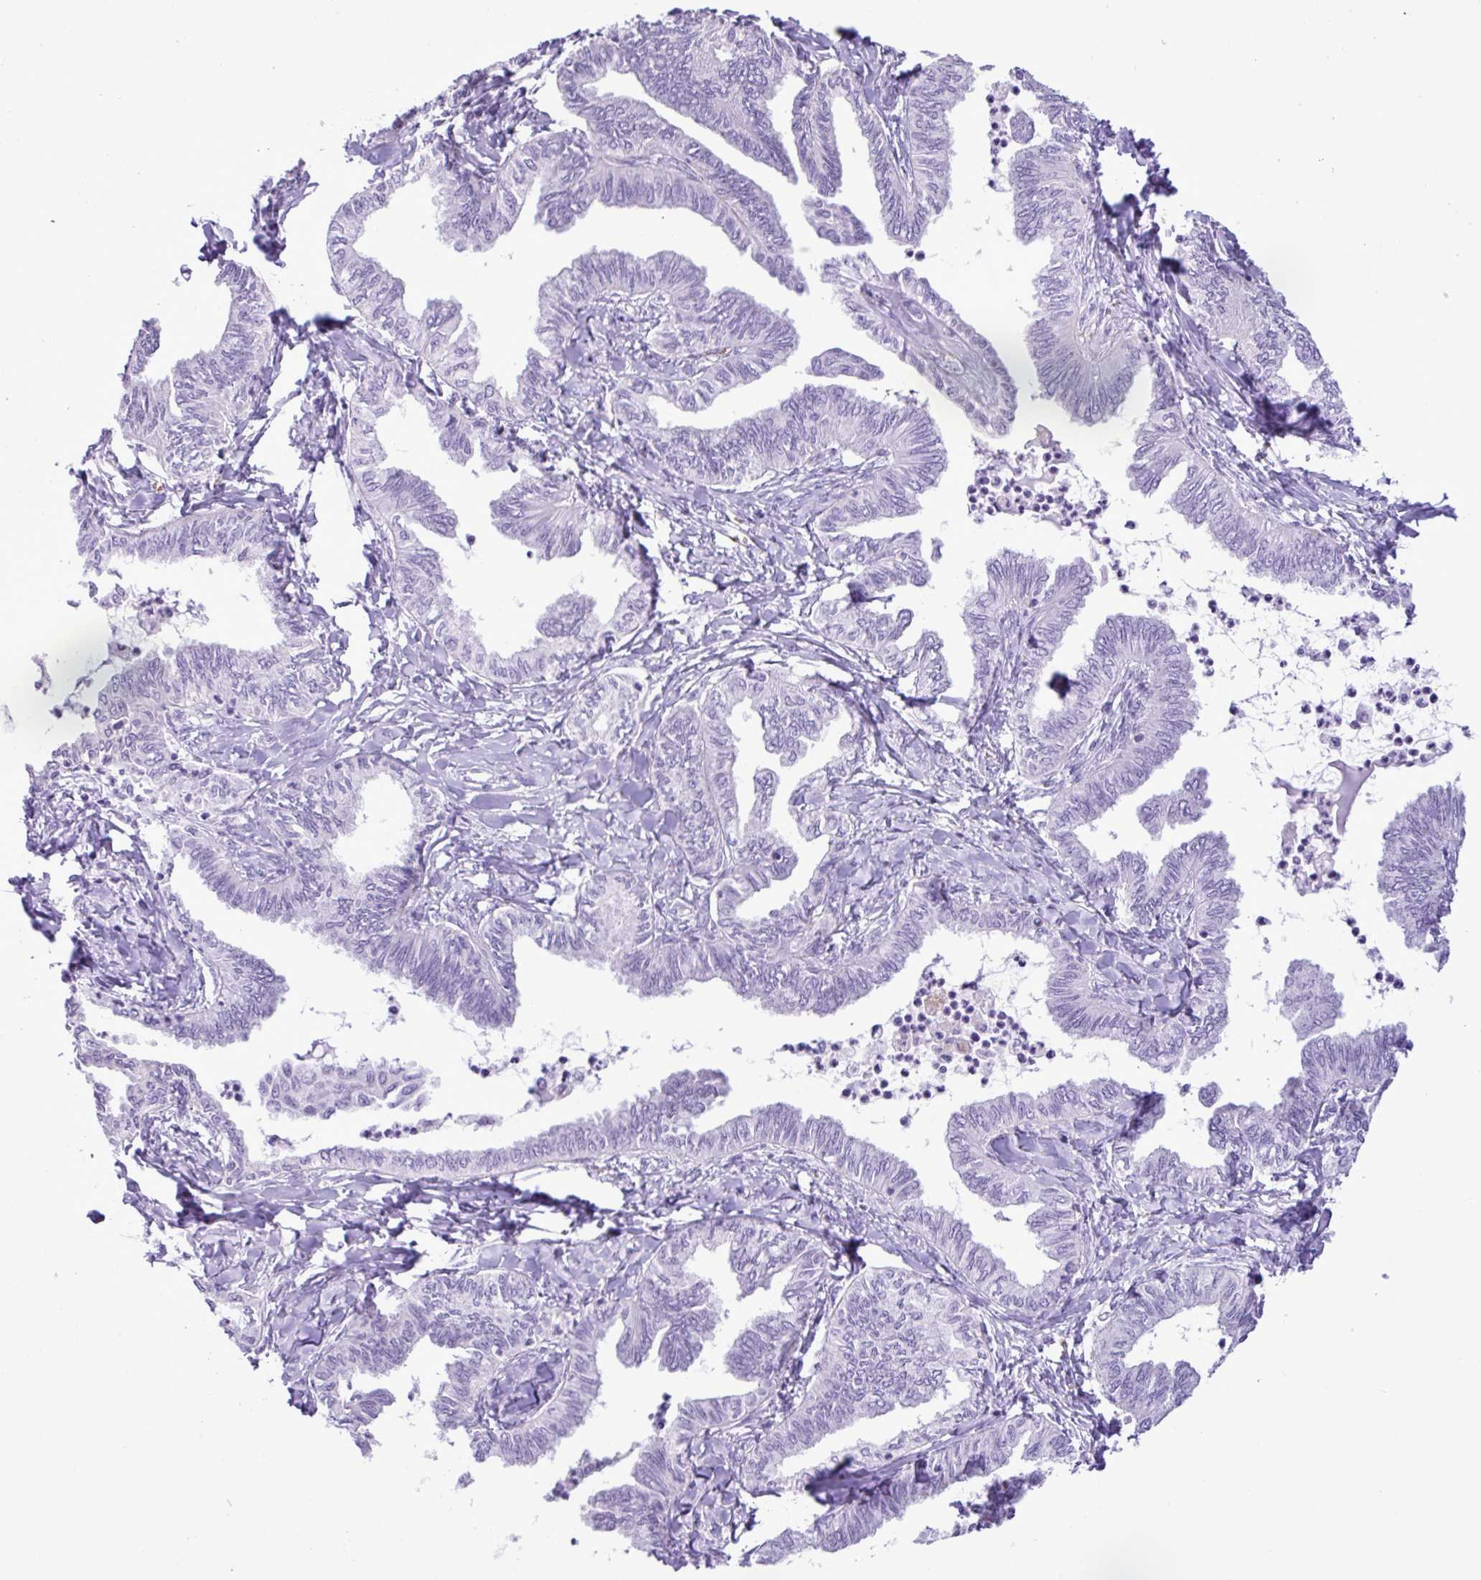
{"staining": {"intensity": "negative", "quantity": "none", "location": "none"}, "tissue": "ovarian cancer", "cell_type": "Tumor cells", "image_type": "cancer", "snomed": [{"axis": "morphology", "description": "Carcinoma, endometroid"}, {"axis": "topography", "description": "Ovary"}], "caption": "DAB (3,3'-diaminobenzidine) immunohistochemical staining of ovarian cancer shows no significant positivity in tumor cells.", "gene": "ZSCAN5A", "patient": {"sex": "female", "age": 70}}